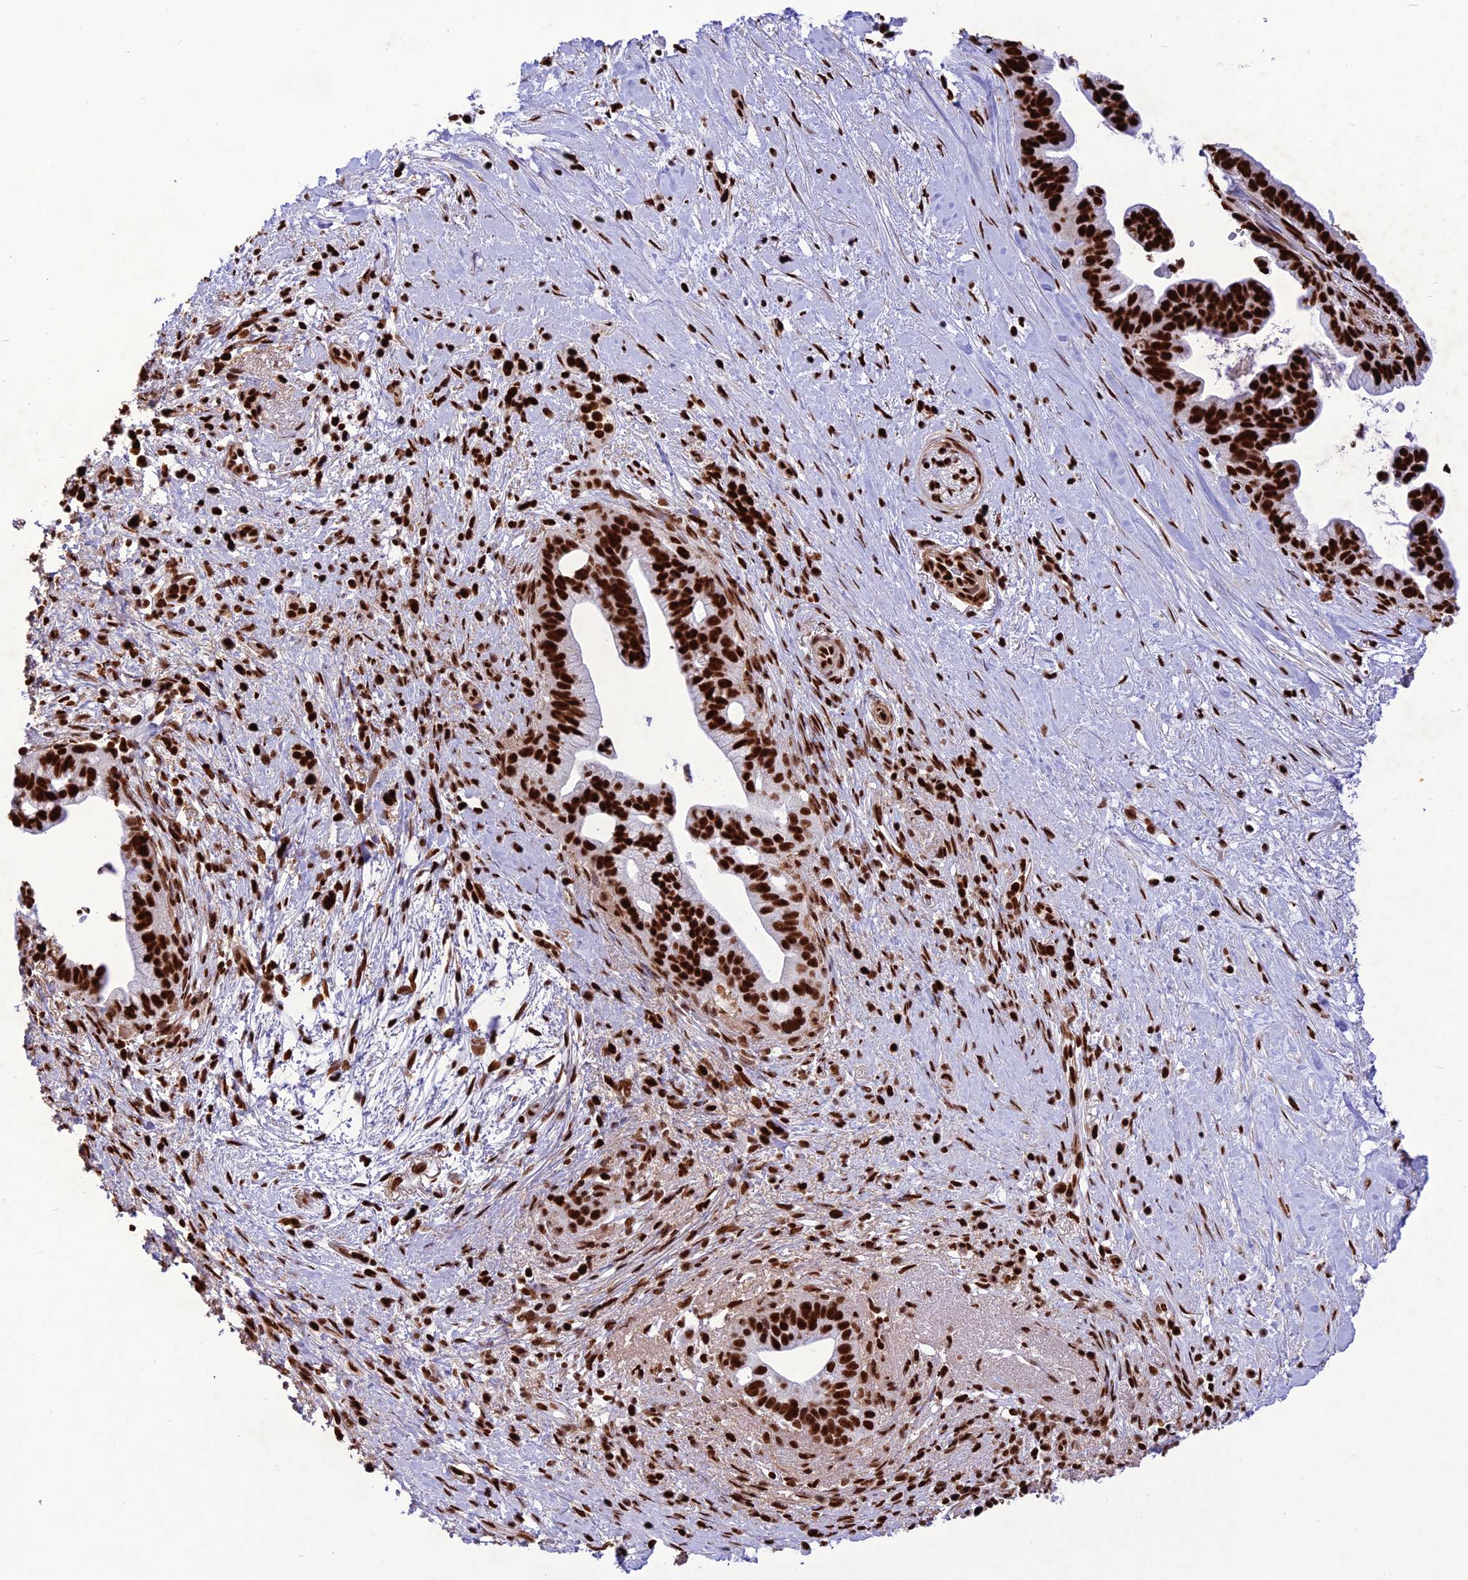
{"staining": {"intensity": "strong", "quantity": ">75%", "location": "nuclear"}, "tissue": "pancreatic cancer", "cell_type": "Tumor cells", "image_type": "cancer", "snomed": [{"axis": "morphology", "description": "Adenocarcinoma, NOS"}, {"axis": "topography", "description": "Pancreas"}], "caption": "The photomicrograph shows a brown stain indicating the presence of a protein in the nuclear of tumor cells in adenocarcinoma (pancreatic).", "gene": "INO80E", "patient": {"sex": "female", "age": 83}}